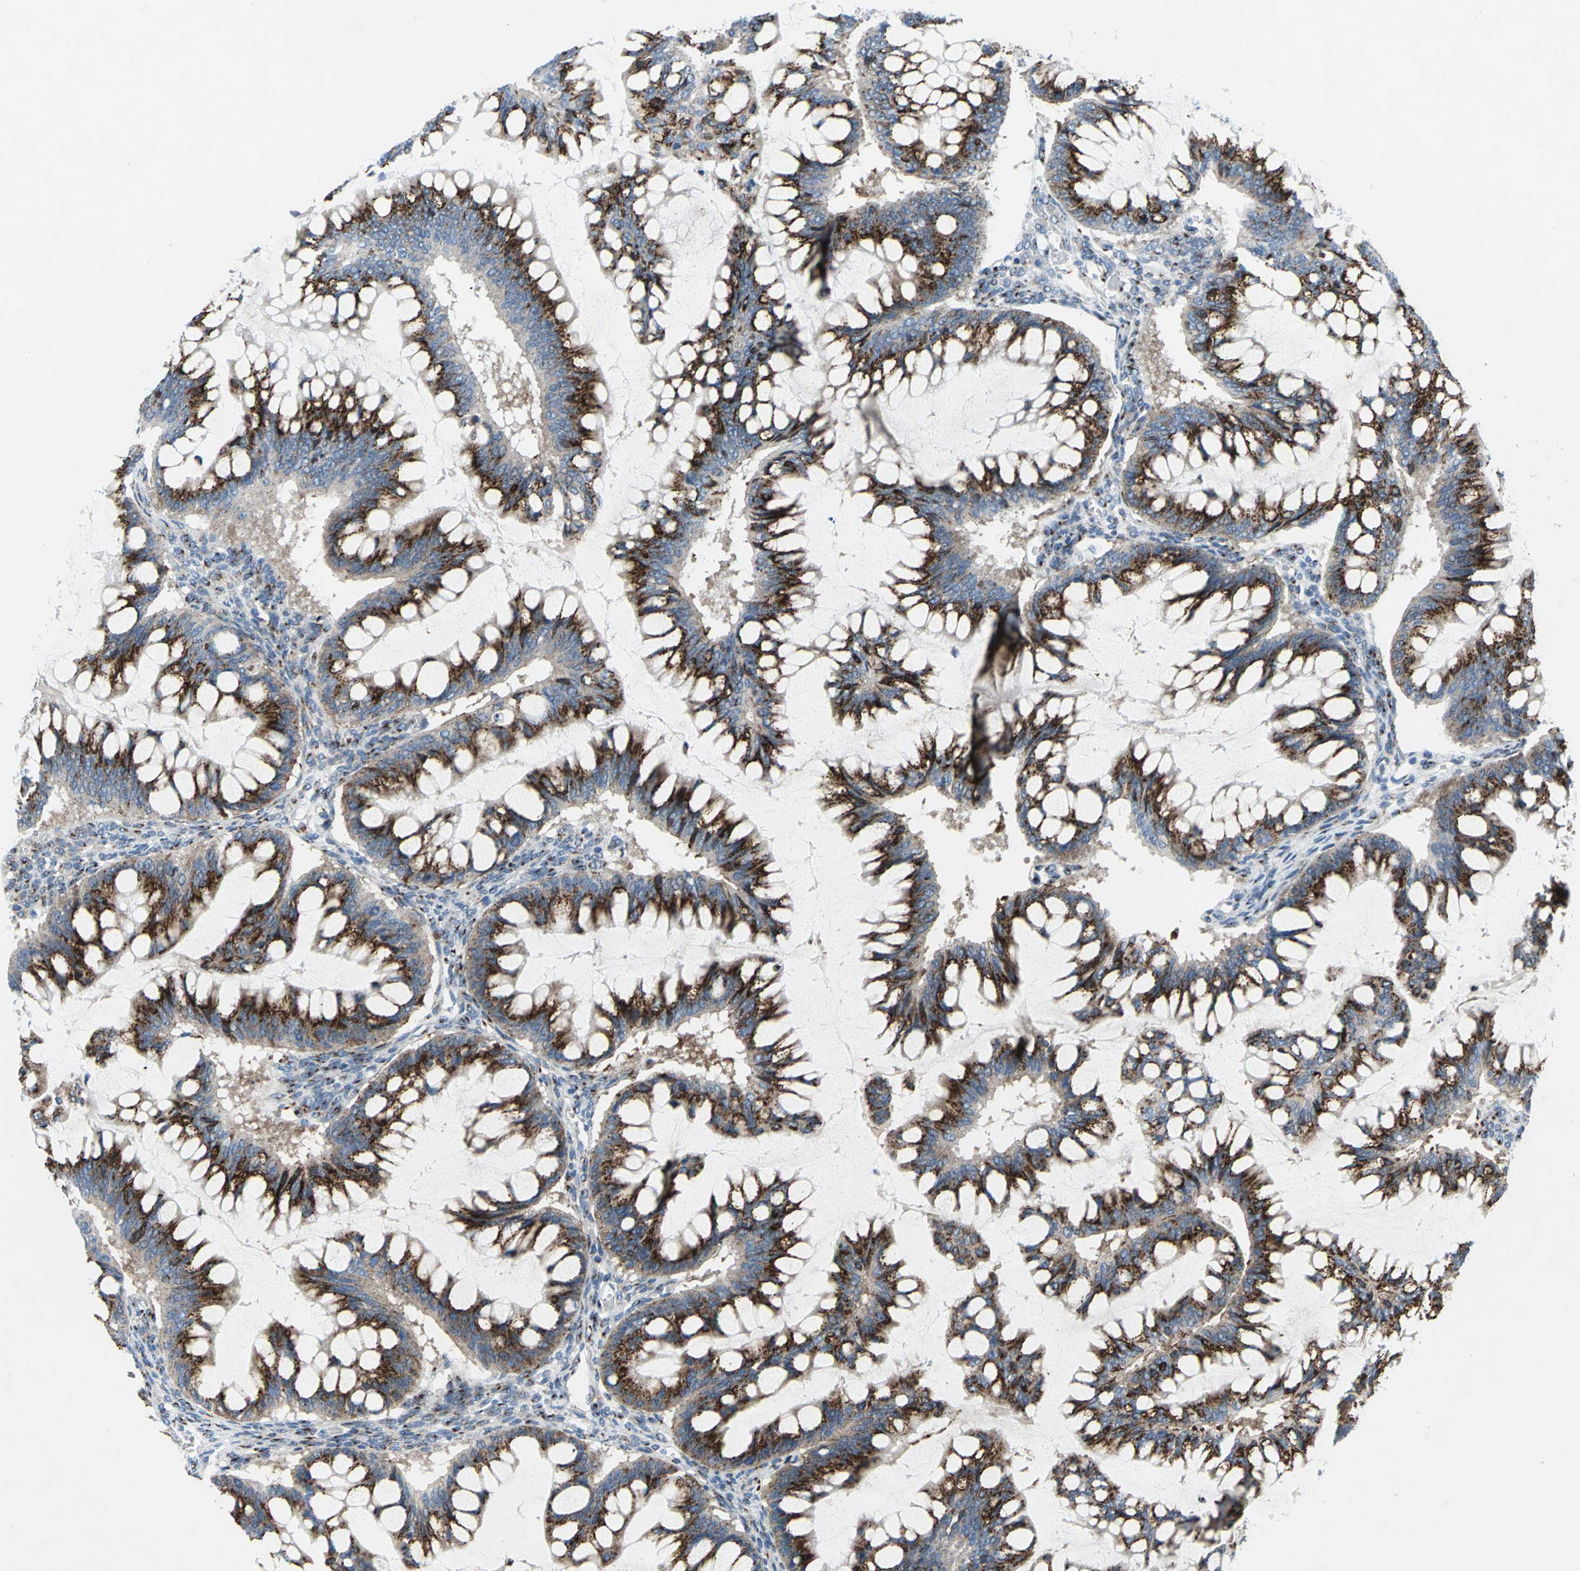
{"staining": {"intensity": "strong", "quantity": ">75%", "location": "cytoplasmic/membranous"}, "tissue": "ovarian cancer", "cell_type": "Tumor cells", "image_type": "cancer", "snomed": [{"axis": "morphology", "description": "Cystadenocarcinoma, mucinous, NOS"}, {"axis": "topography", "description": "Ovary"}], "caption": "The histopathology image displays staining of ovarian mucinous cystadenocarcinoma, revealing strong cytoplasmic/membranous protein expression (brown color) within tumor cells.", "gene": "GPR3", "patient": {"sex": "female", "age": 73}}